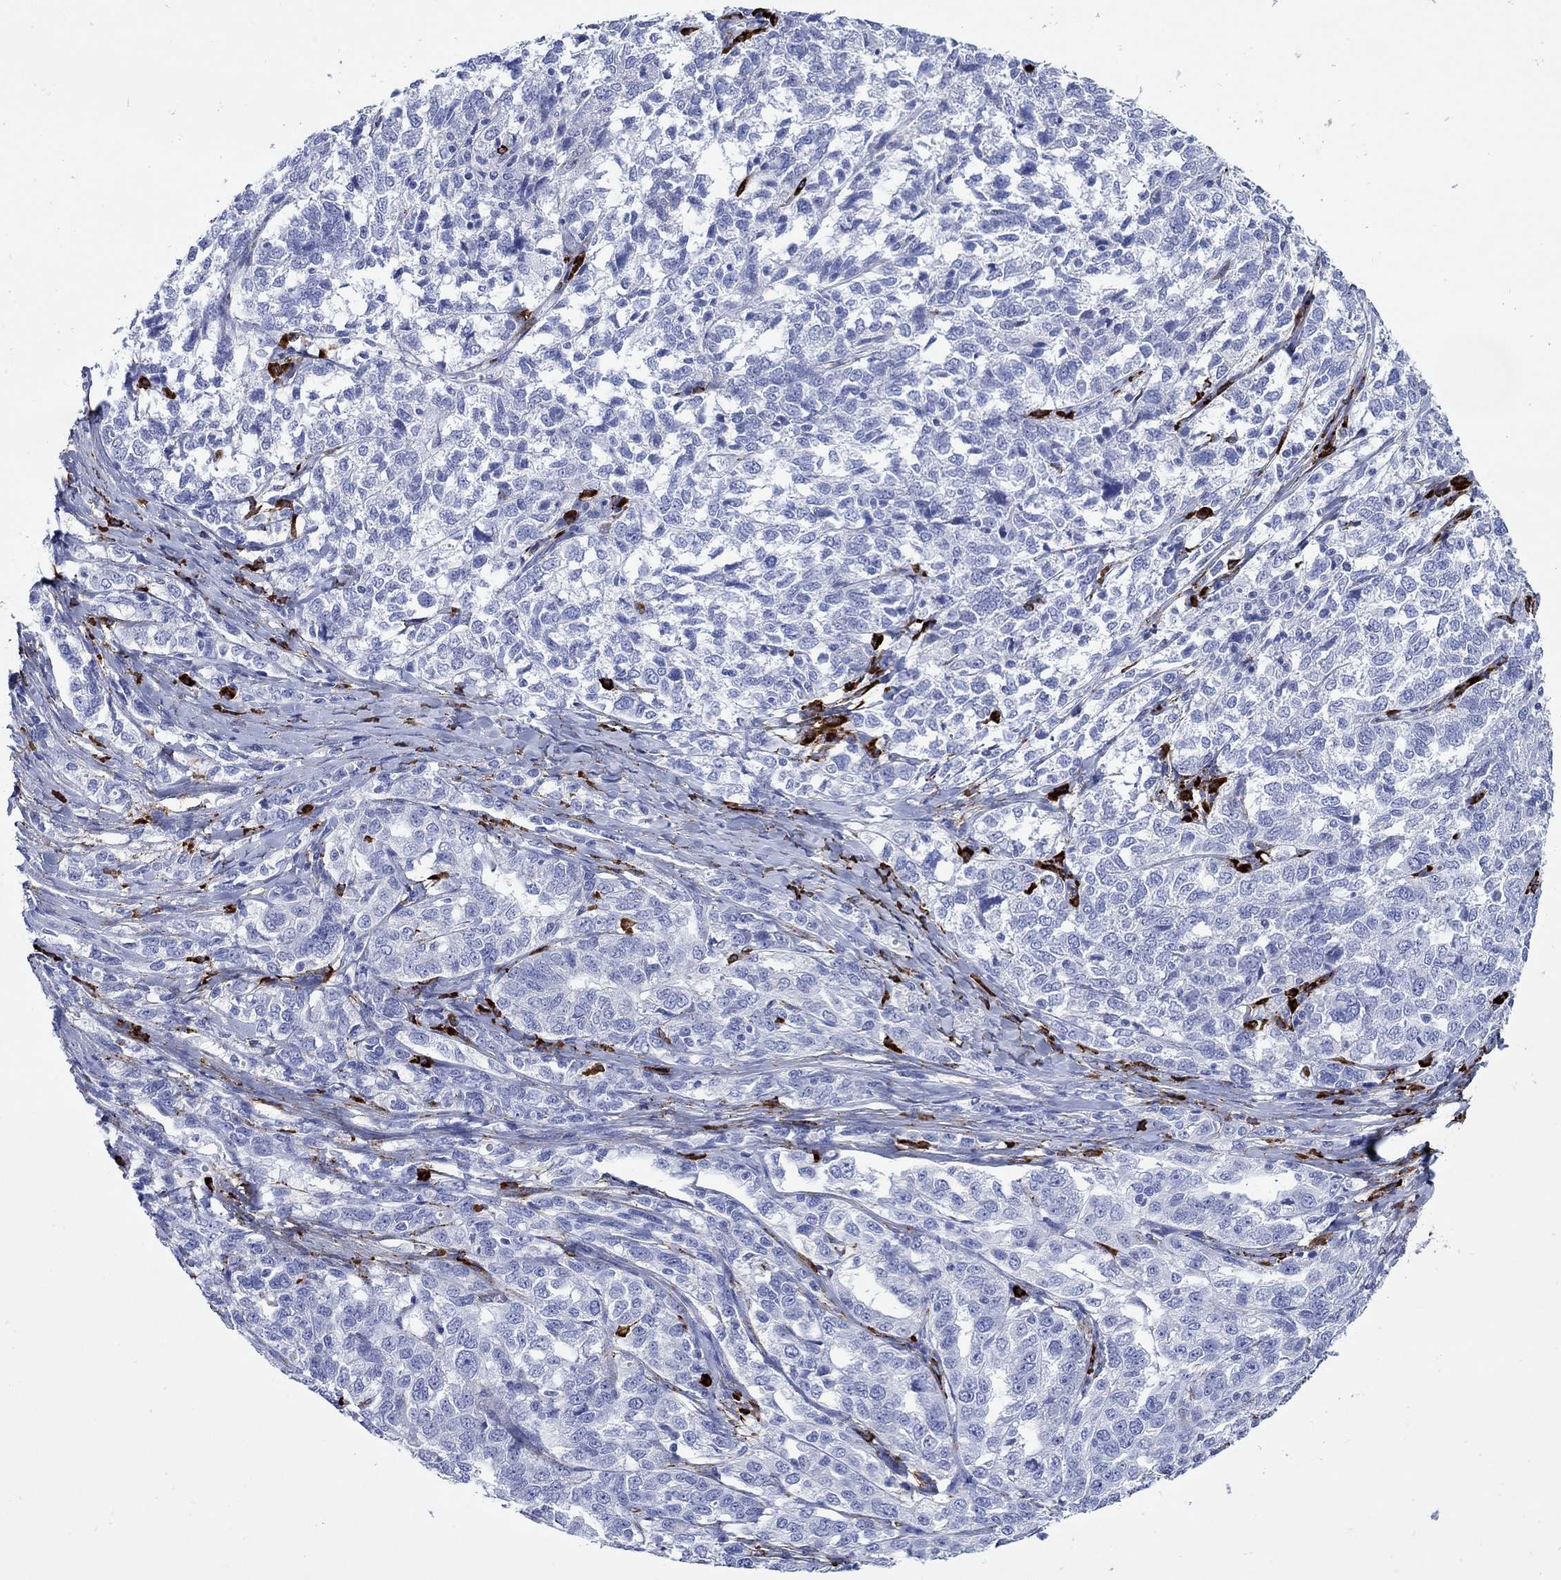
{"staining": {"intensity": "negative", "quantity": "none", "location": "none"}, "tissue": "ovarian cancer", "cell_type": "Tumor cells", "image_type": "cancer", "snomed": [{"axis": "morphology", "description": "Cystadenocarcinoma, serous, NOS"}, {"axis": "topography", "description": "Ovary"}], "caption": "This is an immunohistochemistry (IHC) photomicrograph of human ovarian cancer (serous cystadenocarcinoma). There is no positivity in tumor cells.", "gene": "P2RY6", "patient": {"sex": "female", "age": 71}}